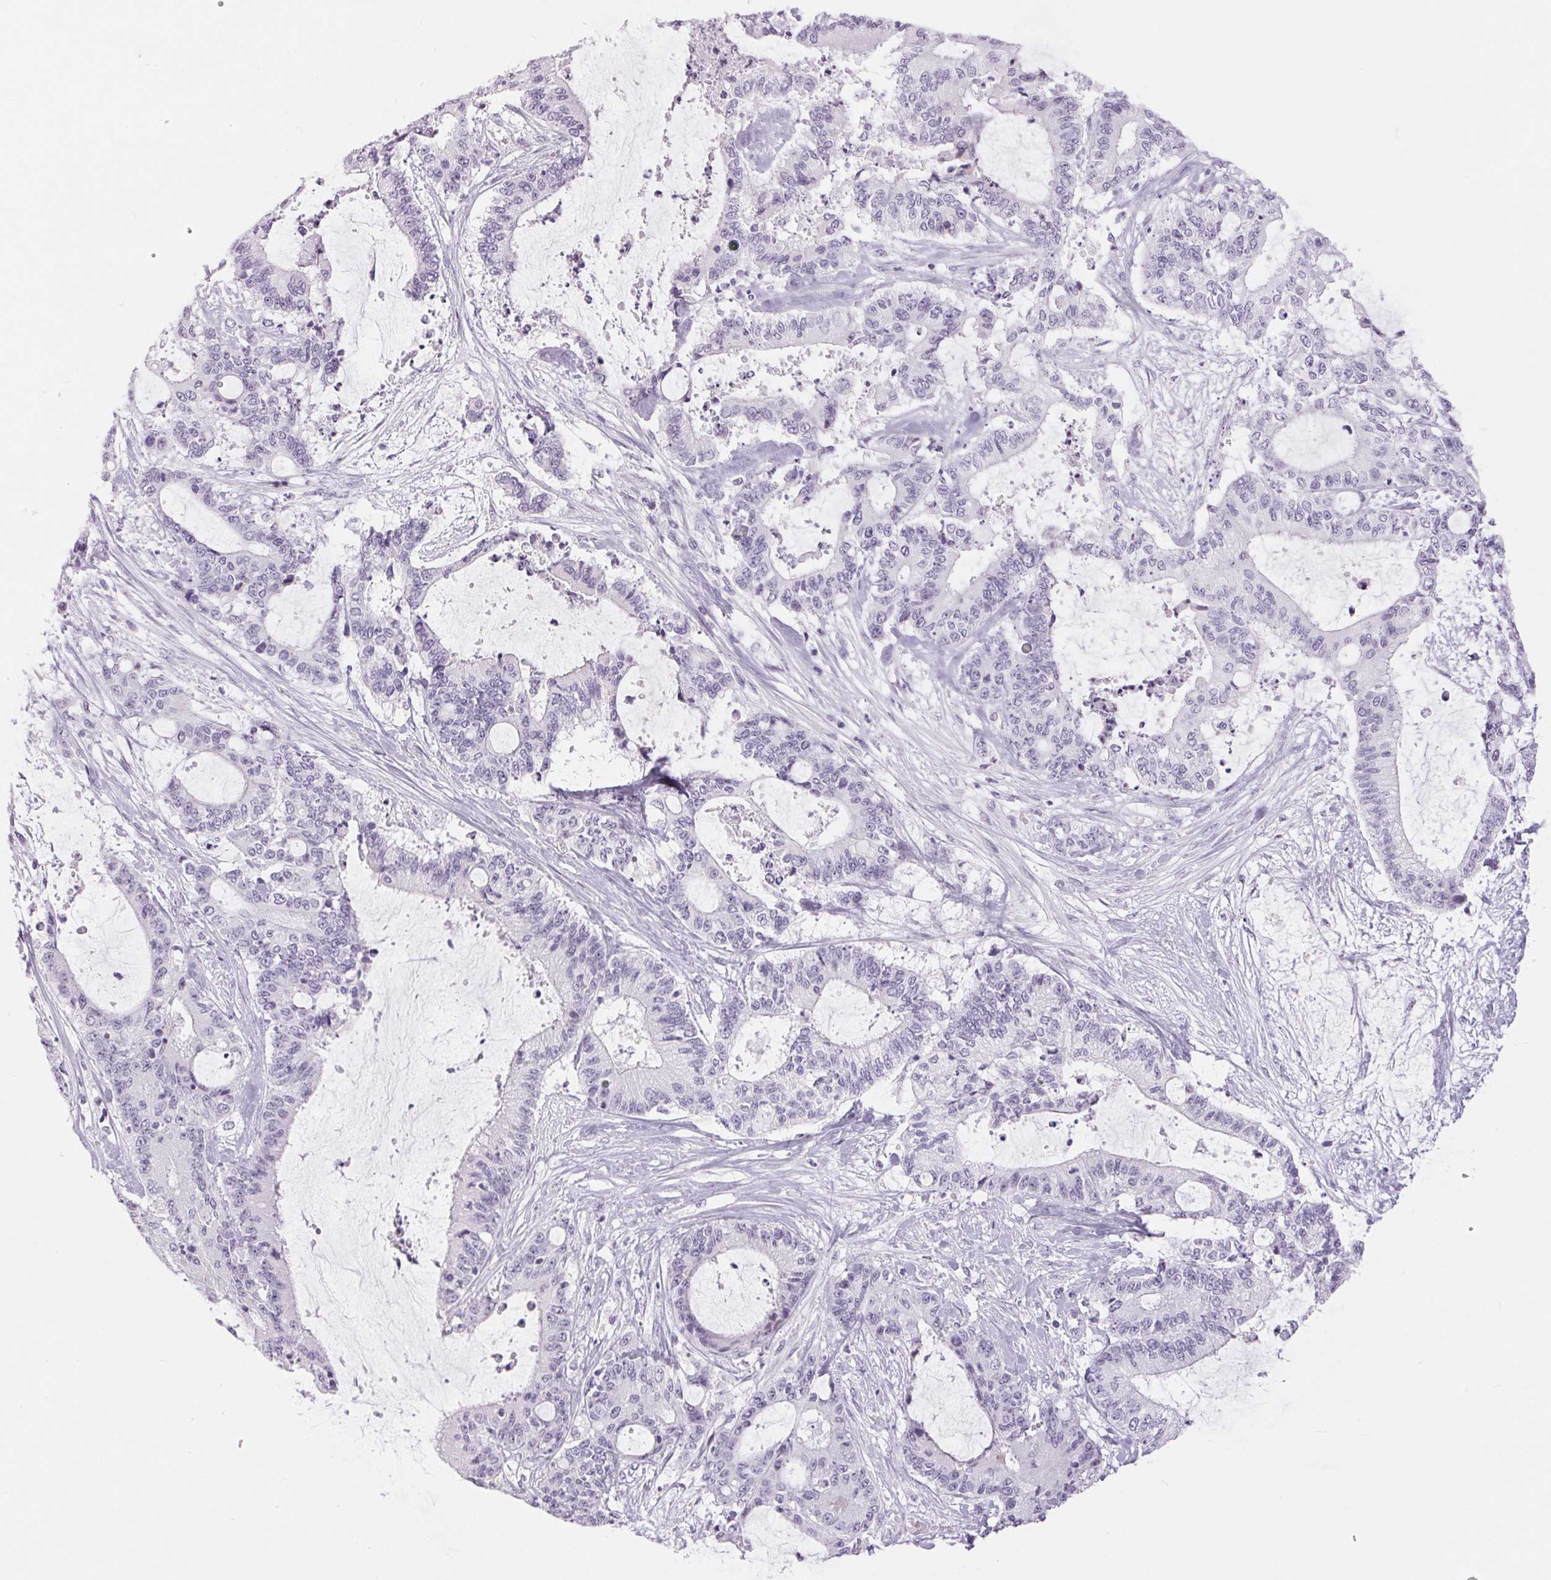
{"staining": {"intensity": "negative", "quantity": "none", "location": "none"}, "tissue": "liver cancer", "cell_type": "Tumor cells", "image_type": "cancer", "snomed": [{"axis": "morphology", "description": "Cholangiocarcinoma"}, {"axis": "topography", "description": "Liver"}], "caption": "Tumor cells are negative for protein expression in human liver cancer (cholangiocarcinoma). Nuclei are stained in blue.", "gene": "CADPS", "patient": {"sex": "female", "age": 73}}